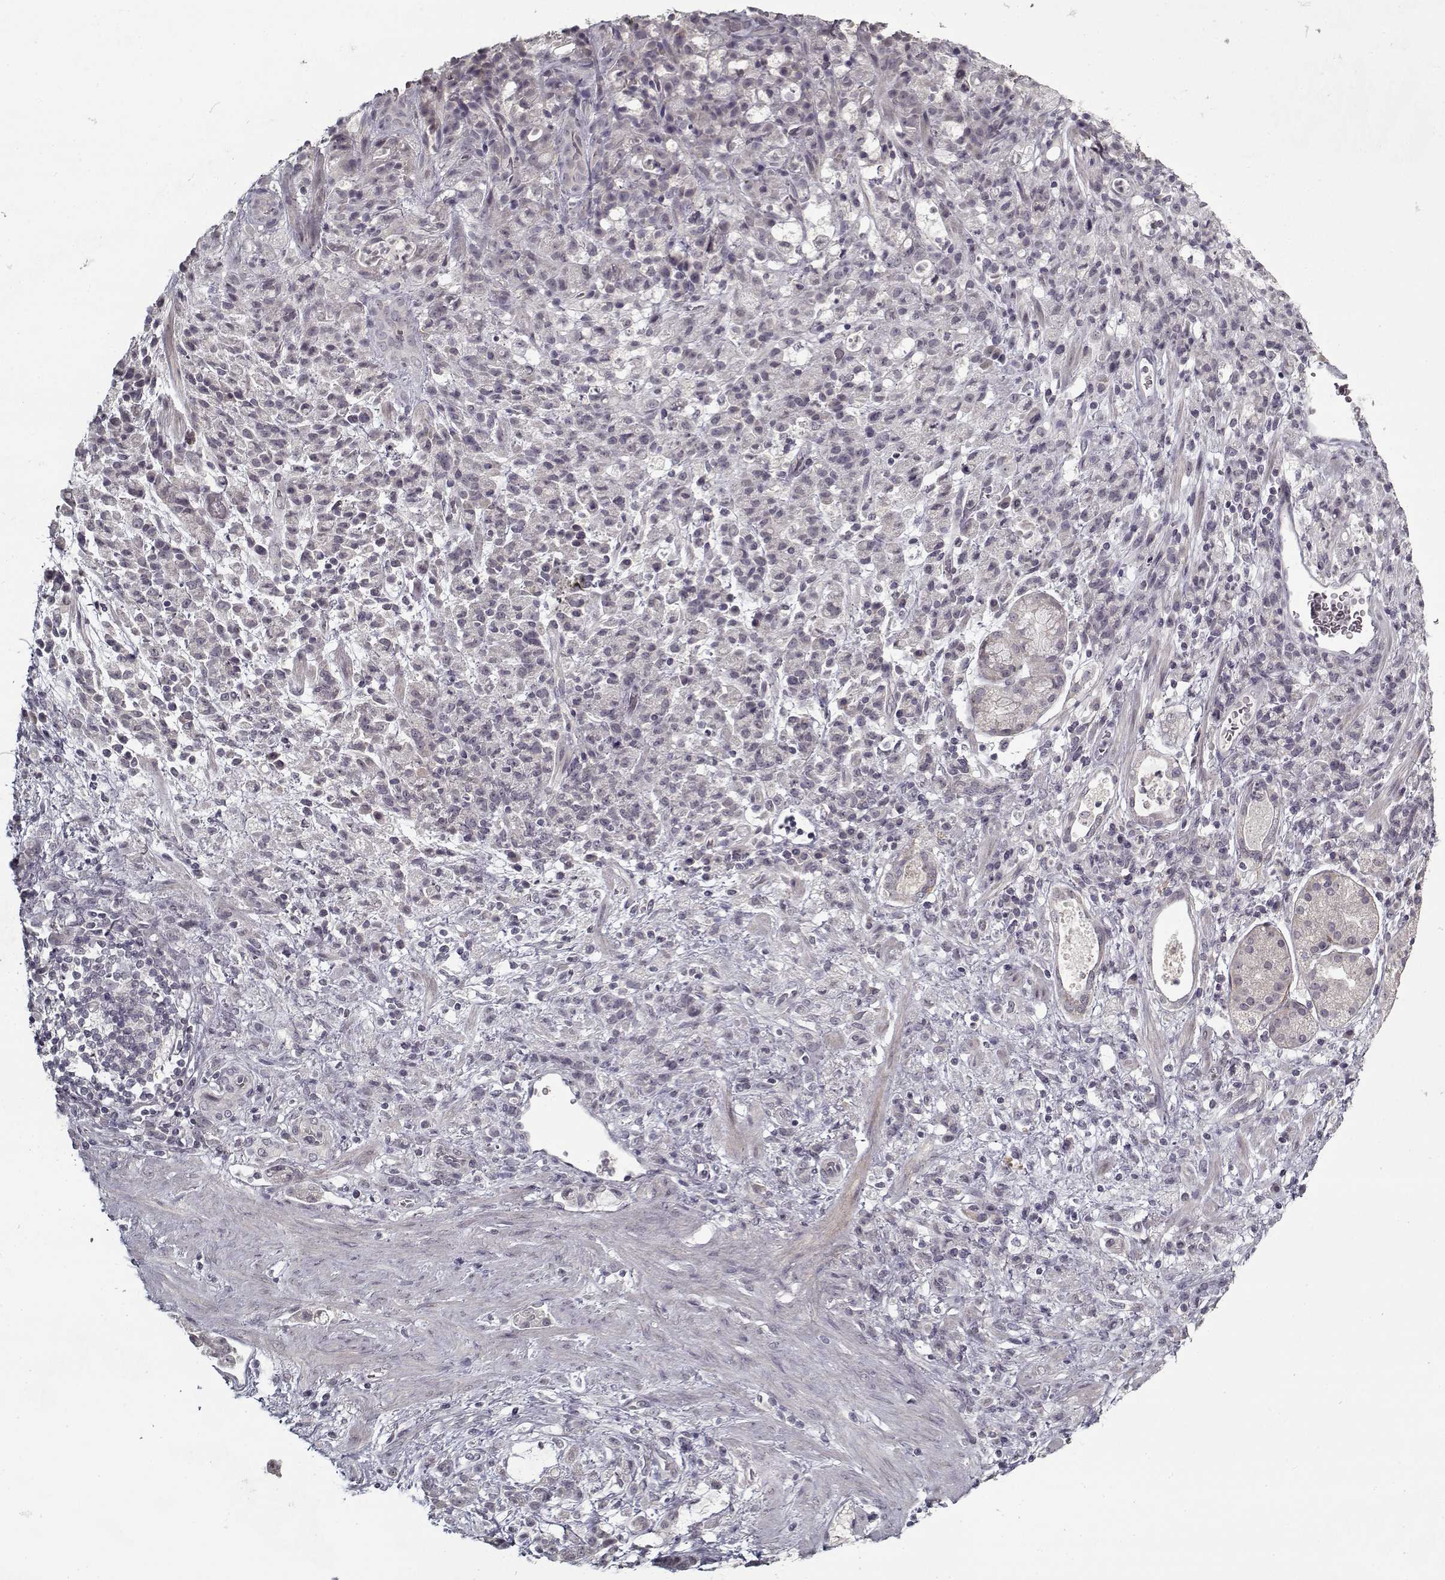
{"staining": {"intensity": "negative", "quantity": "none", "location": "none"}, "tissue": "stomach cancer", "cell_type": "Tumor cells", "image_type": "cancer", "snomed": [{"axis": "morphology", "description": "Adenocarcinoma, NOS"}, {"axis": "topography", "description": "Stomach"}], "caption": "Human adenocarcinoma (stomach) stained for a protein using immunohistochemistry shows no expression in tumor cells.", "gene": "LAMA2", "patient": {"sex": "female", "age": 60}}